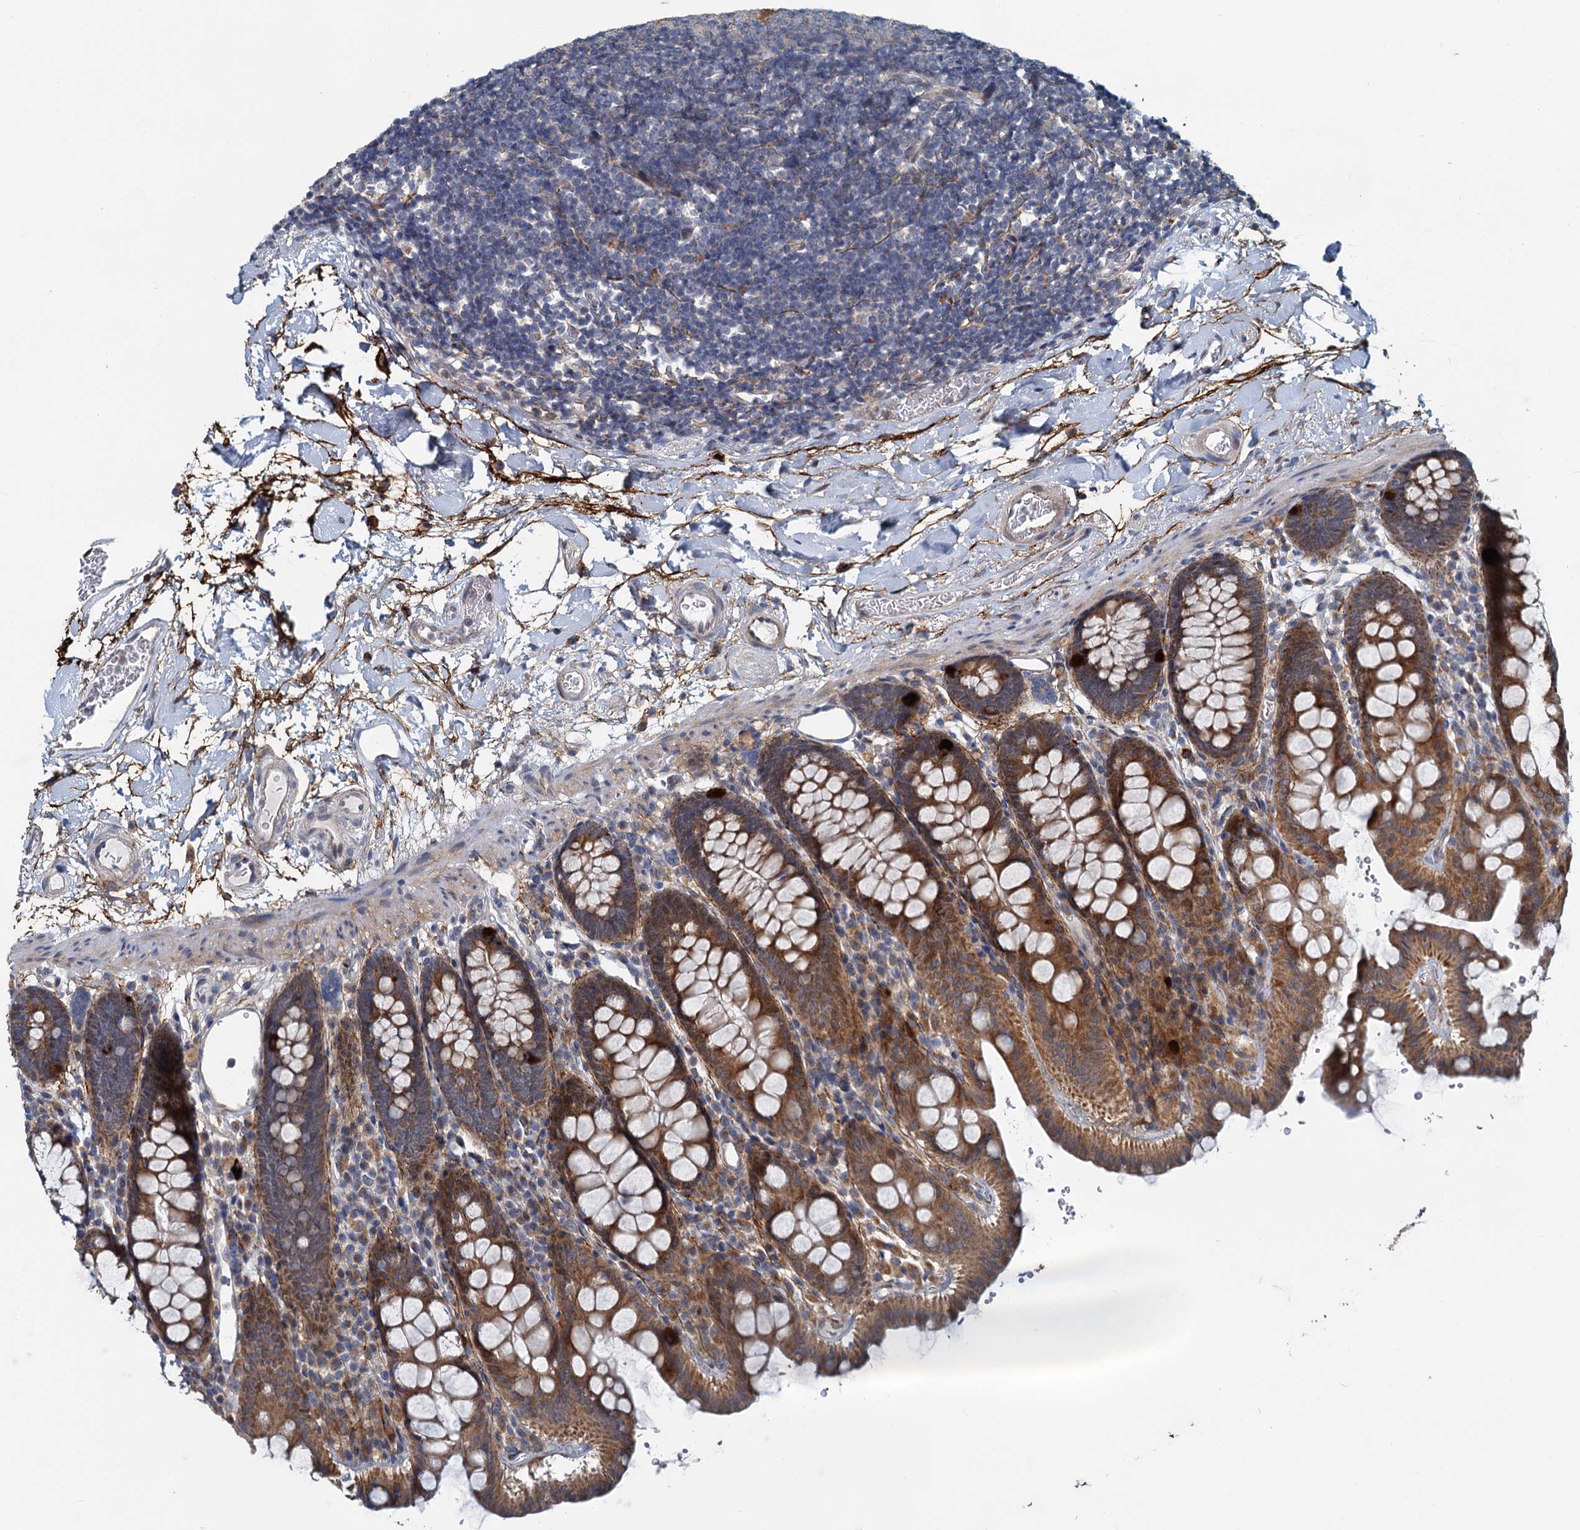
{"staining": {"intensity": "weak", "quantity": ">75%", "location": "cytoplasmic/membranous"}, "tissue": "colon", "cell_type": "Endothelial cells", "image_type": "normal", "snomed": [{"axis": "morphology", "description": "Normal tissue, NOS"}, {"axis": "topography", "description": "Colon"}], "caption": "This photomicrograph exhibits IHC staining of normal colon, with low weak cytoplasmic/membranous positivity in about >75% of endothelial cells.", "gene": "ADCY2", "patient": {"sex": "male", "age": 75}}